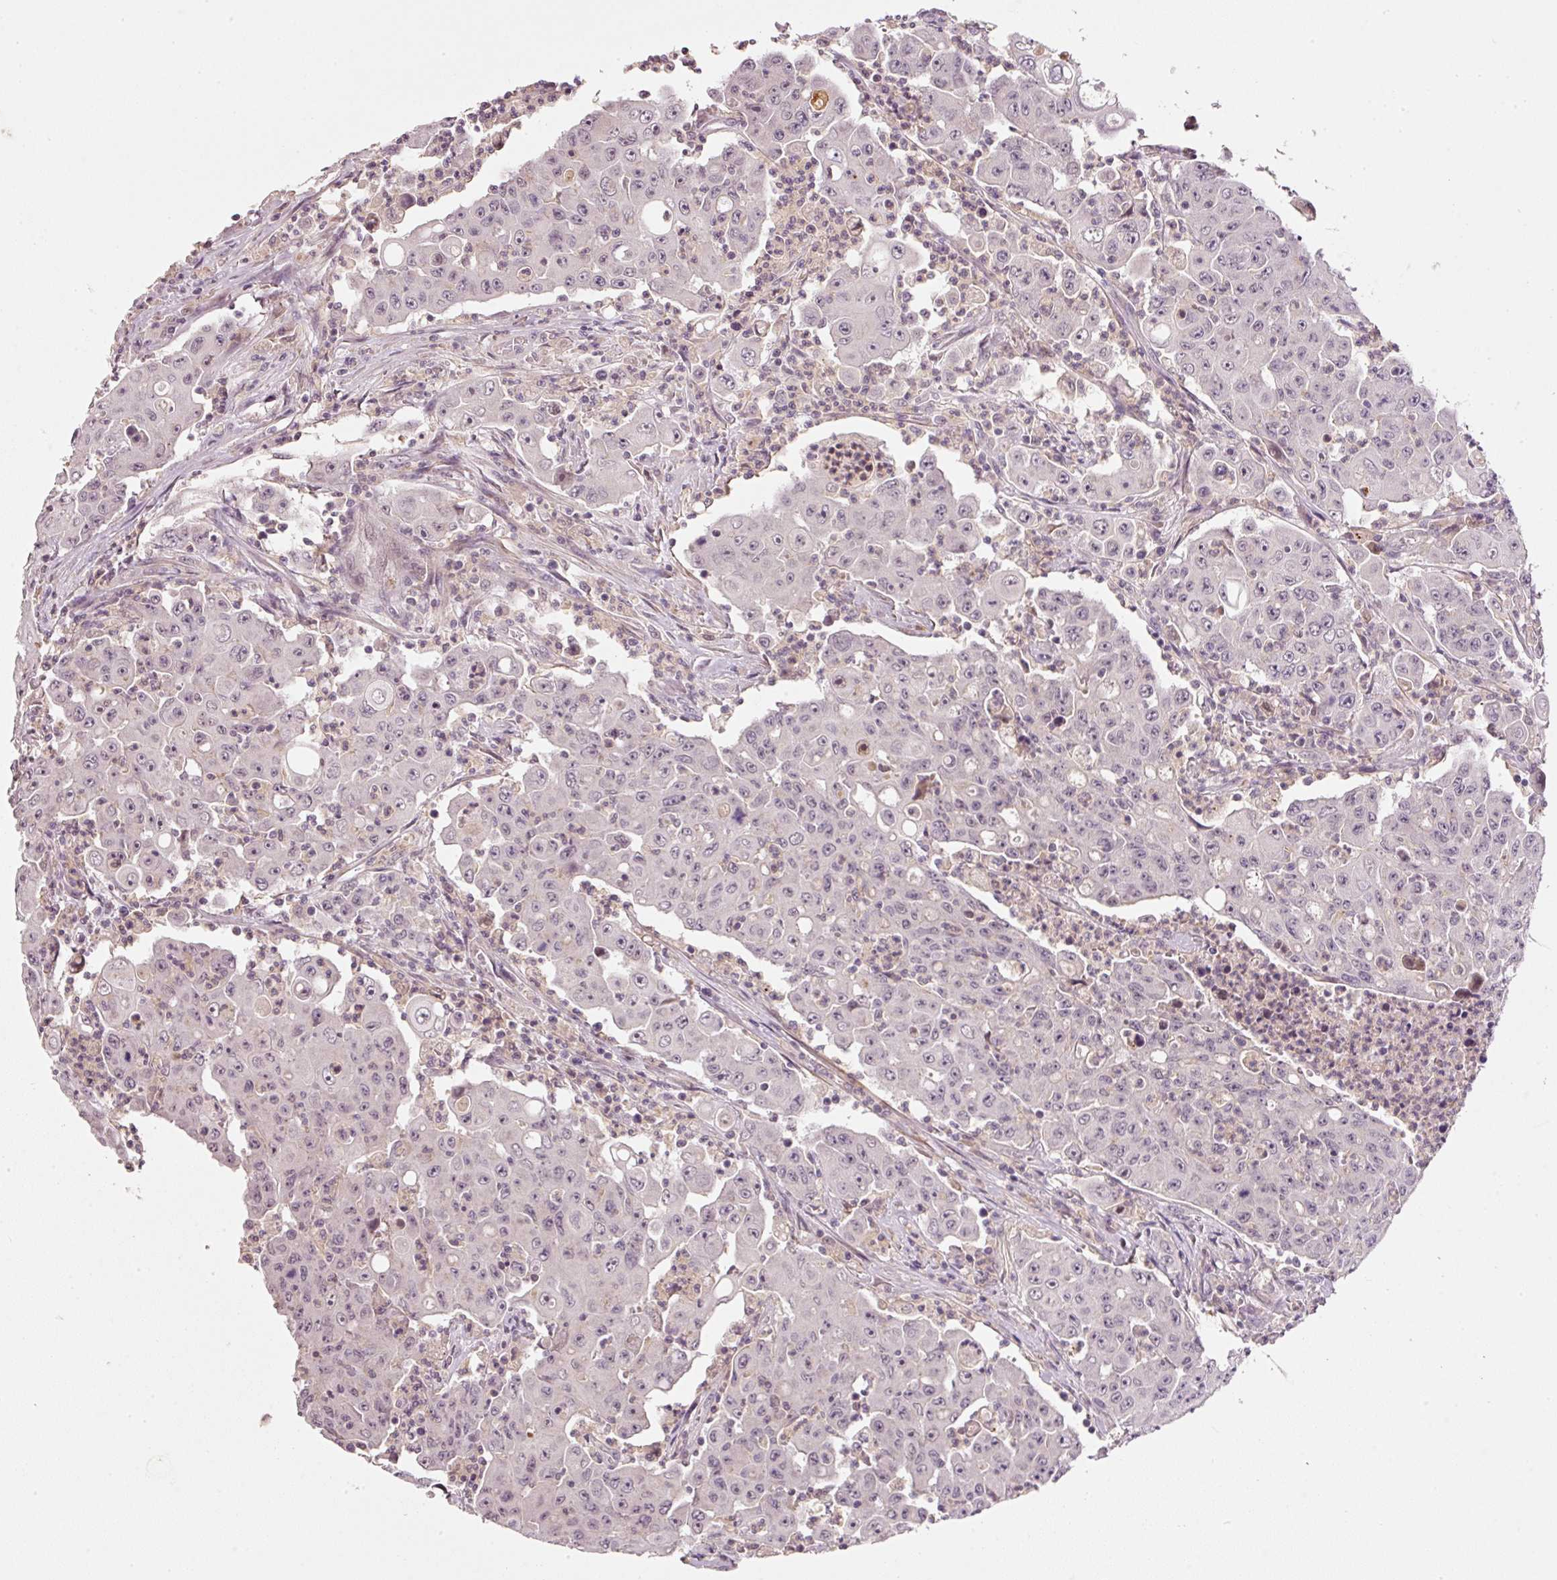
{"staining": {"intensity": "weak", "quantity": "<25%", "location": "nuclear"}, "tissue": "colorectal cancer", "cell_type": "Tumor cells", "image_type": "cancer", "snomed": [{"axis": "morphology", "description": "Adenocarcinoma, NOS"}, {"axis": "topography", "description": "Colon"}], "caption": "Immunohistochemistry (IHC) histopathology image of neoplastic tissue: colorectal adenocarcinoma stained with DAB (3,3'-diaminobenzidine) exhibits no significant protein expression in tumor cells. Nuclei are stained in blue.", "gene": "TIRAP", "patient": {"sex": "male", "age": 51}}